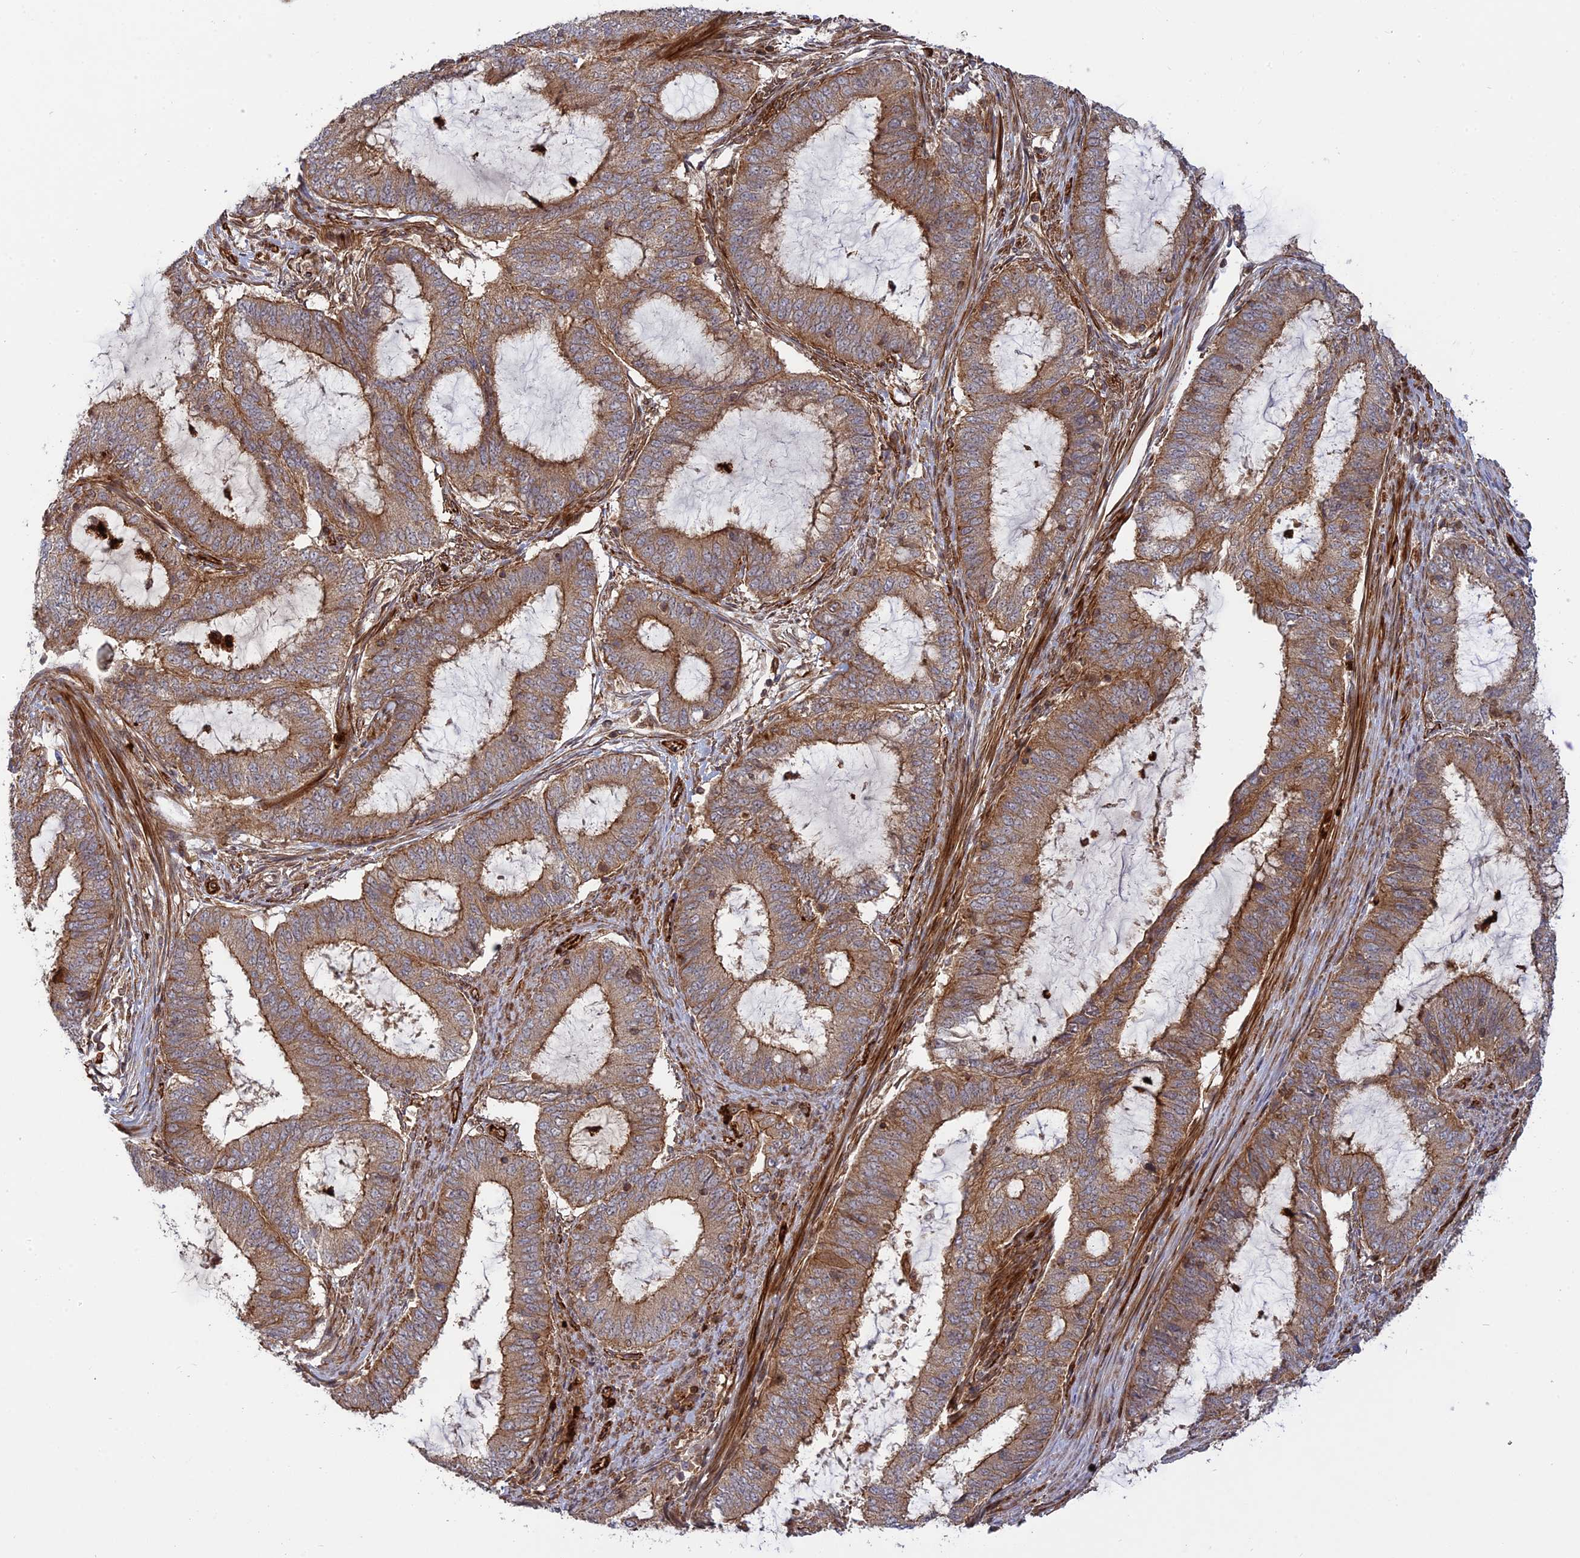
{"staining": {"intensity": "moderate", "quantity": ">75%", "location": "cytoplasmic/membranous"}, "tissue": "endometrial cancer", "cell_type": "Tumor cells", "image_type": "cancer", "snomed": [{"axis": "morphology", "description": "Adenocarcinoma, NOS"}, {"axis": "topography", "description": "Endometrium"}], "caption": "High-magnification brightfield microscopy of endometrial adenocarcinoma stained with DAB (brown) and counterstained with hematoxylin (blue). tumor cells exhibit moderate cytoplasmic/membranous expression is identified in approximately>75% of cells.", "gene": "PHLDB3", "patient": {"sex": "female", "age": 51}}